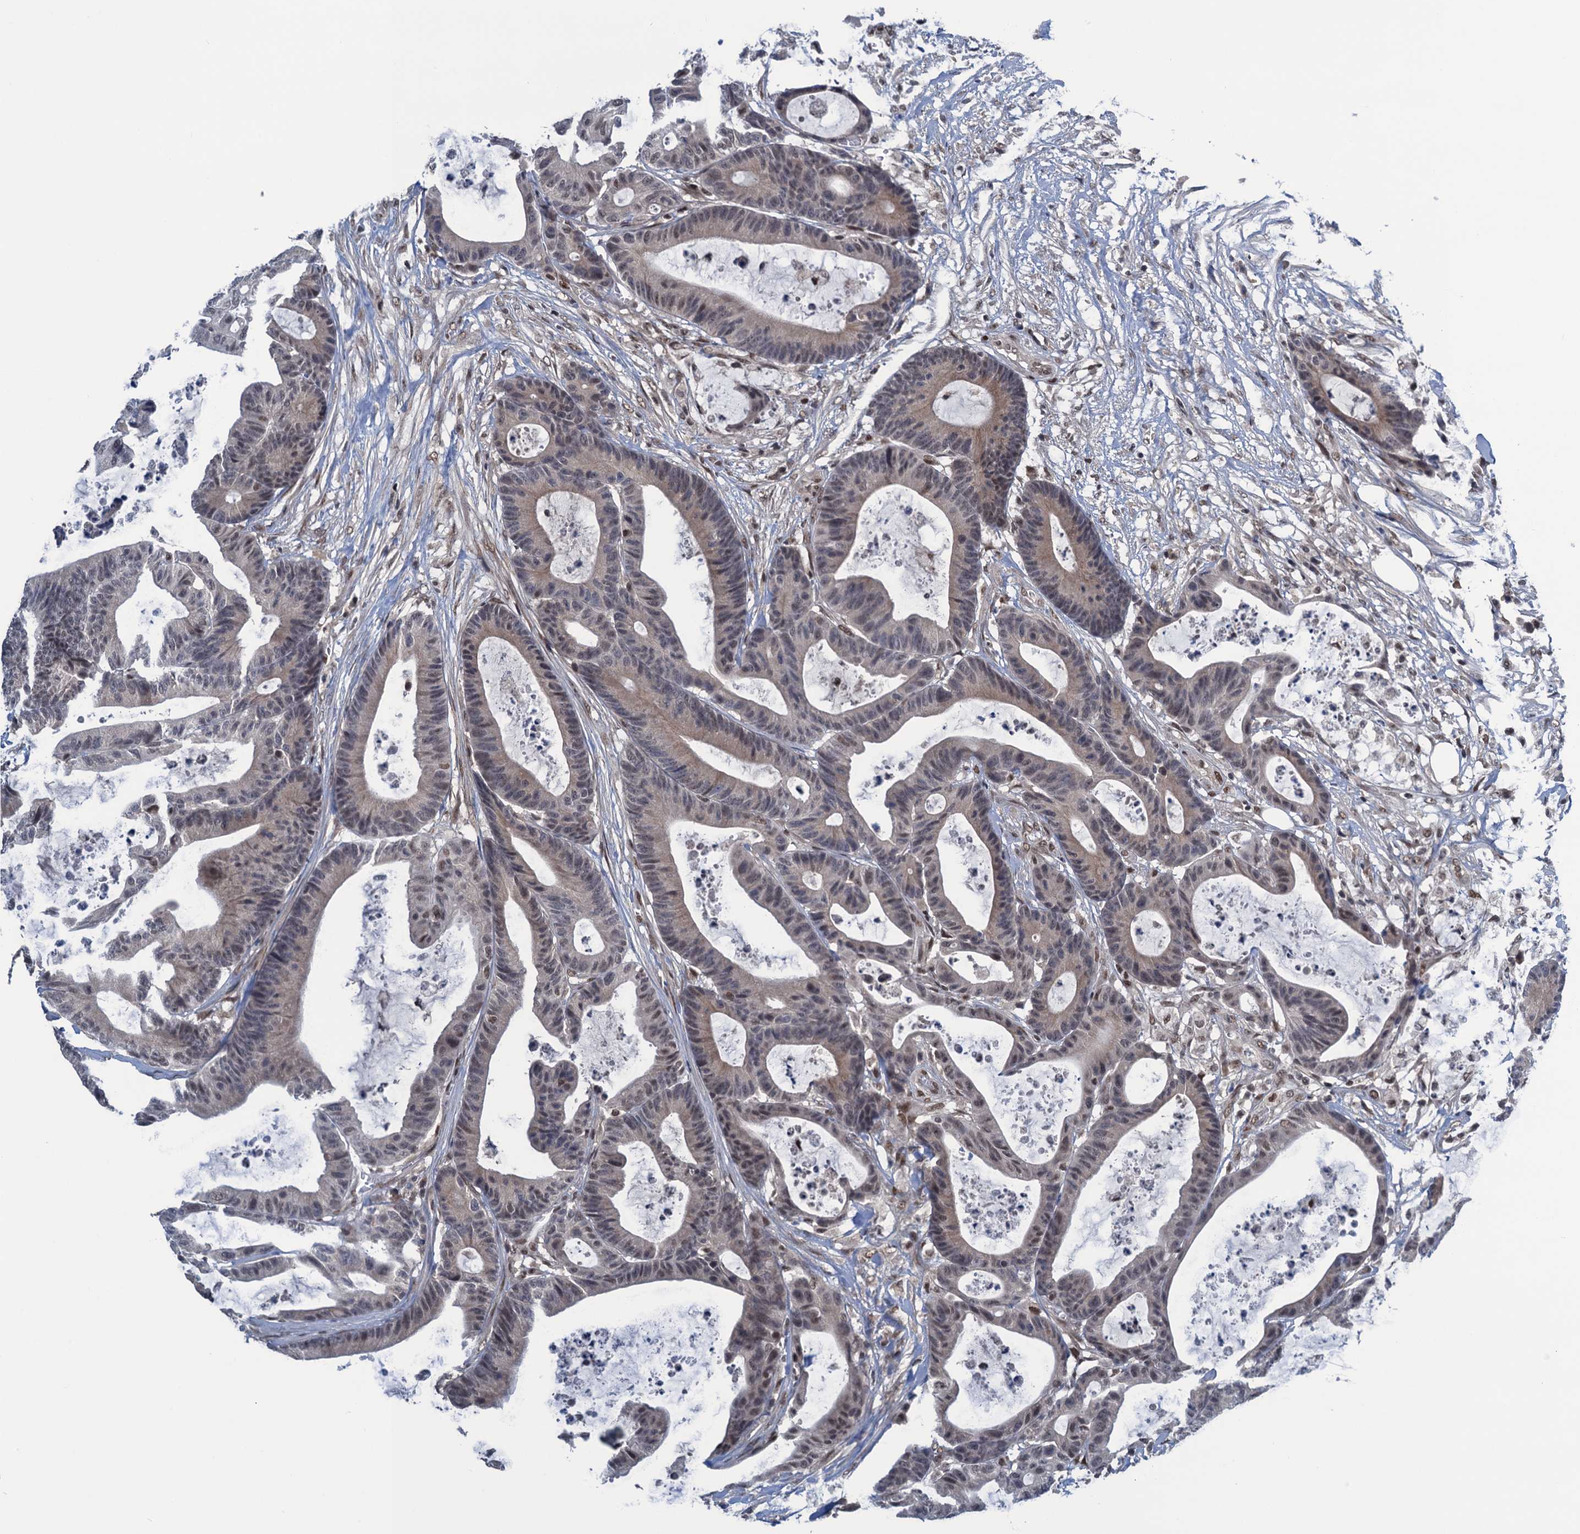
{"staining": {"intensity": "weak", "quantity": ">75%", "location": "cytoplasmic/membranous,nuclear"}, "tissue": "colorectal cancer", "cell_type": "Tumor cells", "image_type": "cancer", "snomed": [{"axis": "morphology", "description": "Adenocarcinoma, NOS"}, {"axis": "topography", "description": "Colon"}], "caption": "The immunohistochemical stain labels weak cytoplasmic/membranous and nuclear positivity in tumor cells of adenocarcinoma (colorectal) tissue.", "gene": "SAE1", "patient": {"sex": "female", "age": 84}}